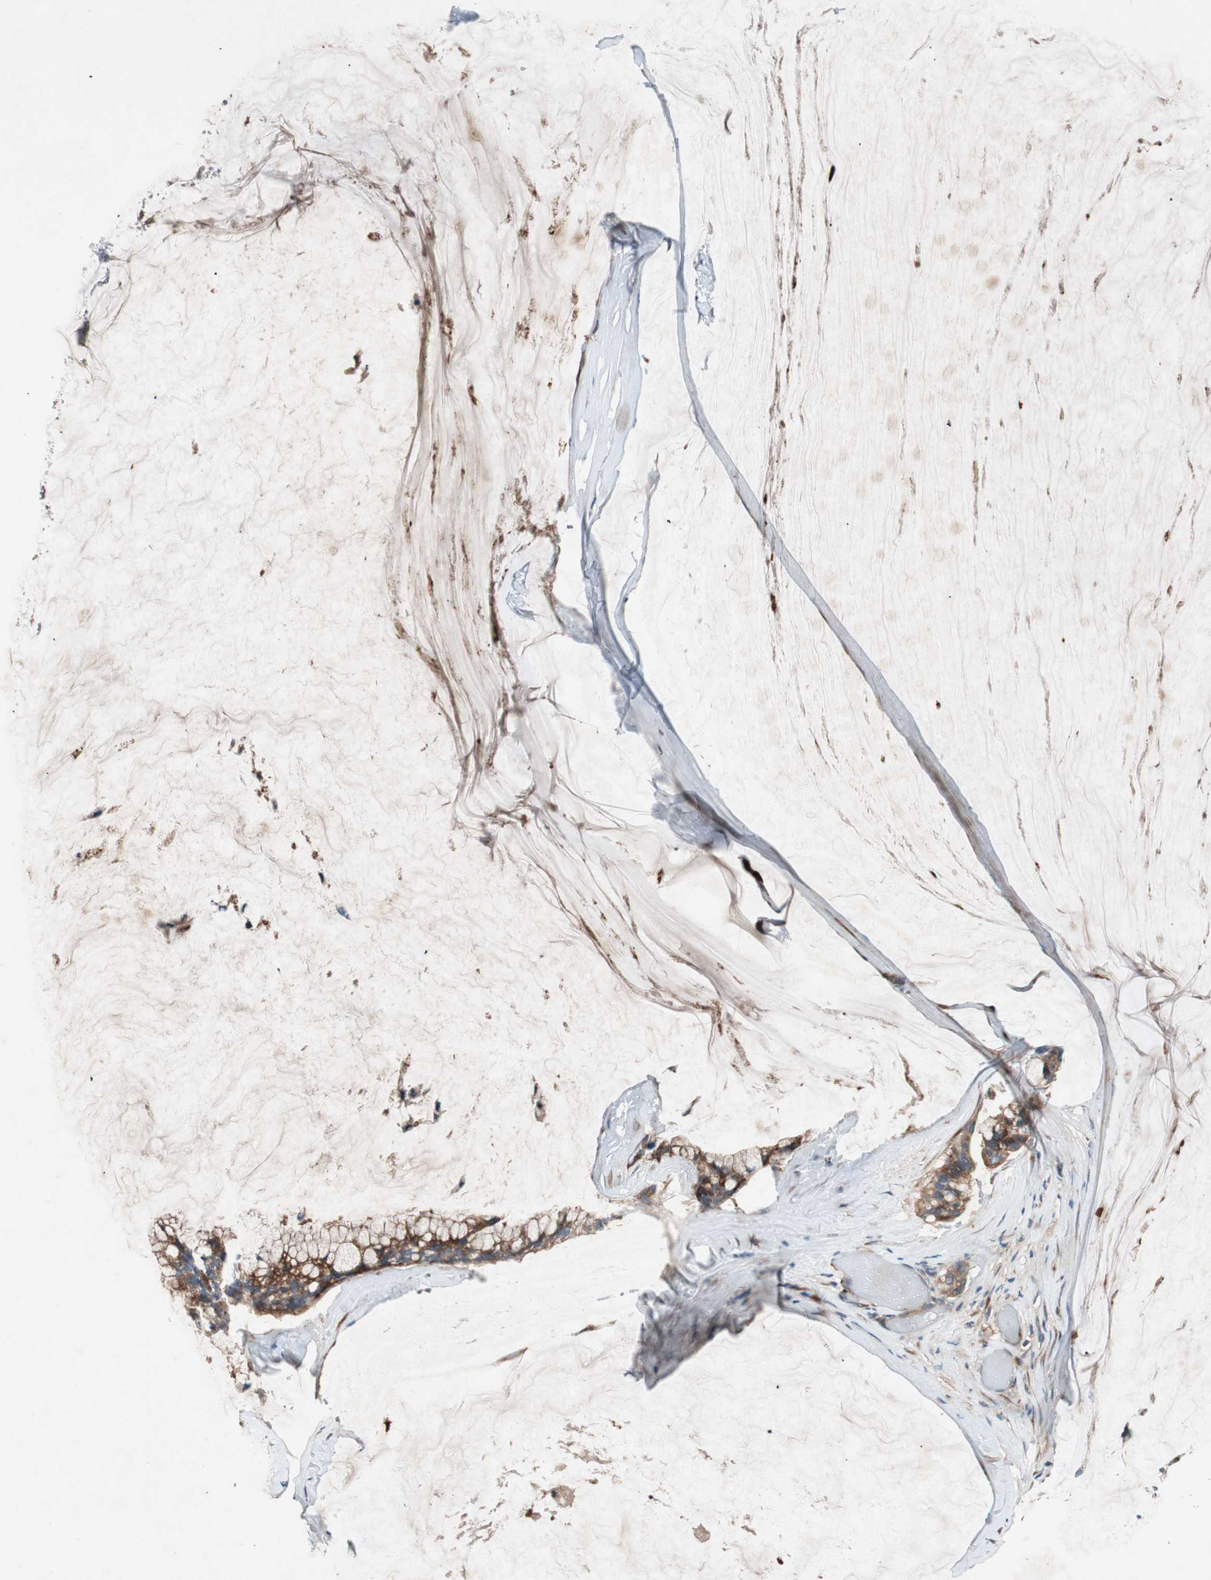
{"staining": {"intensity": "strong", "quantity": ">75%", "location": "cytoplasmic/membranous"}, "tissue": "ovarian cancer", "cell_type": "Tumor cells", "image_type": "cancer", "snomed": [{"axis": "morphology", "description": "Cystadenocarcinoma, mucinous, NOS"}, {"axis": "topography", "description": "Ovary"}], "caption": "IHC of mucinous cystadenocarcinoma (ovarian) shows high levels of strong cytoplasmic/membranous staining in approximately >75% of tumor cells.", "gene": "APOO", "patient": {"sex": "female", "age": 39}}